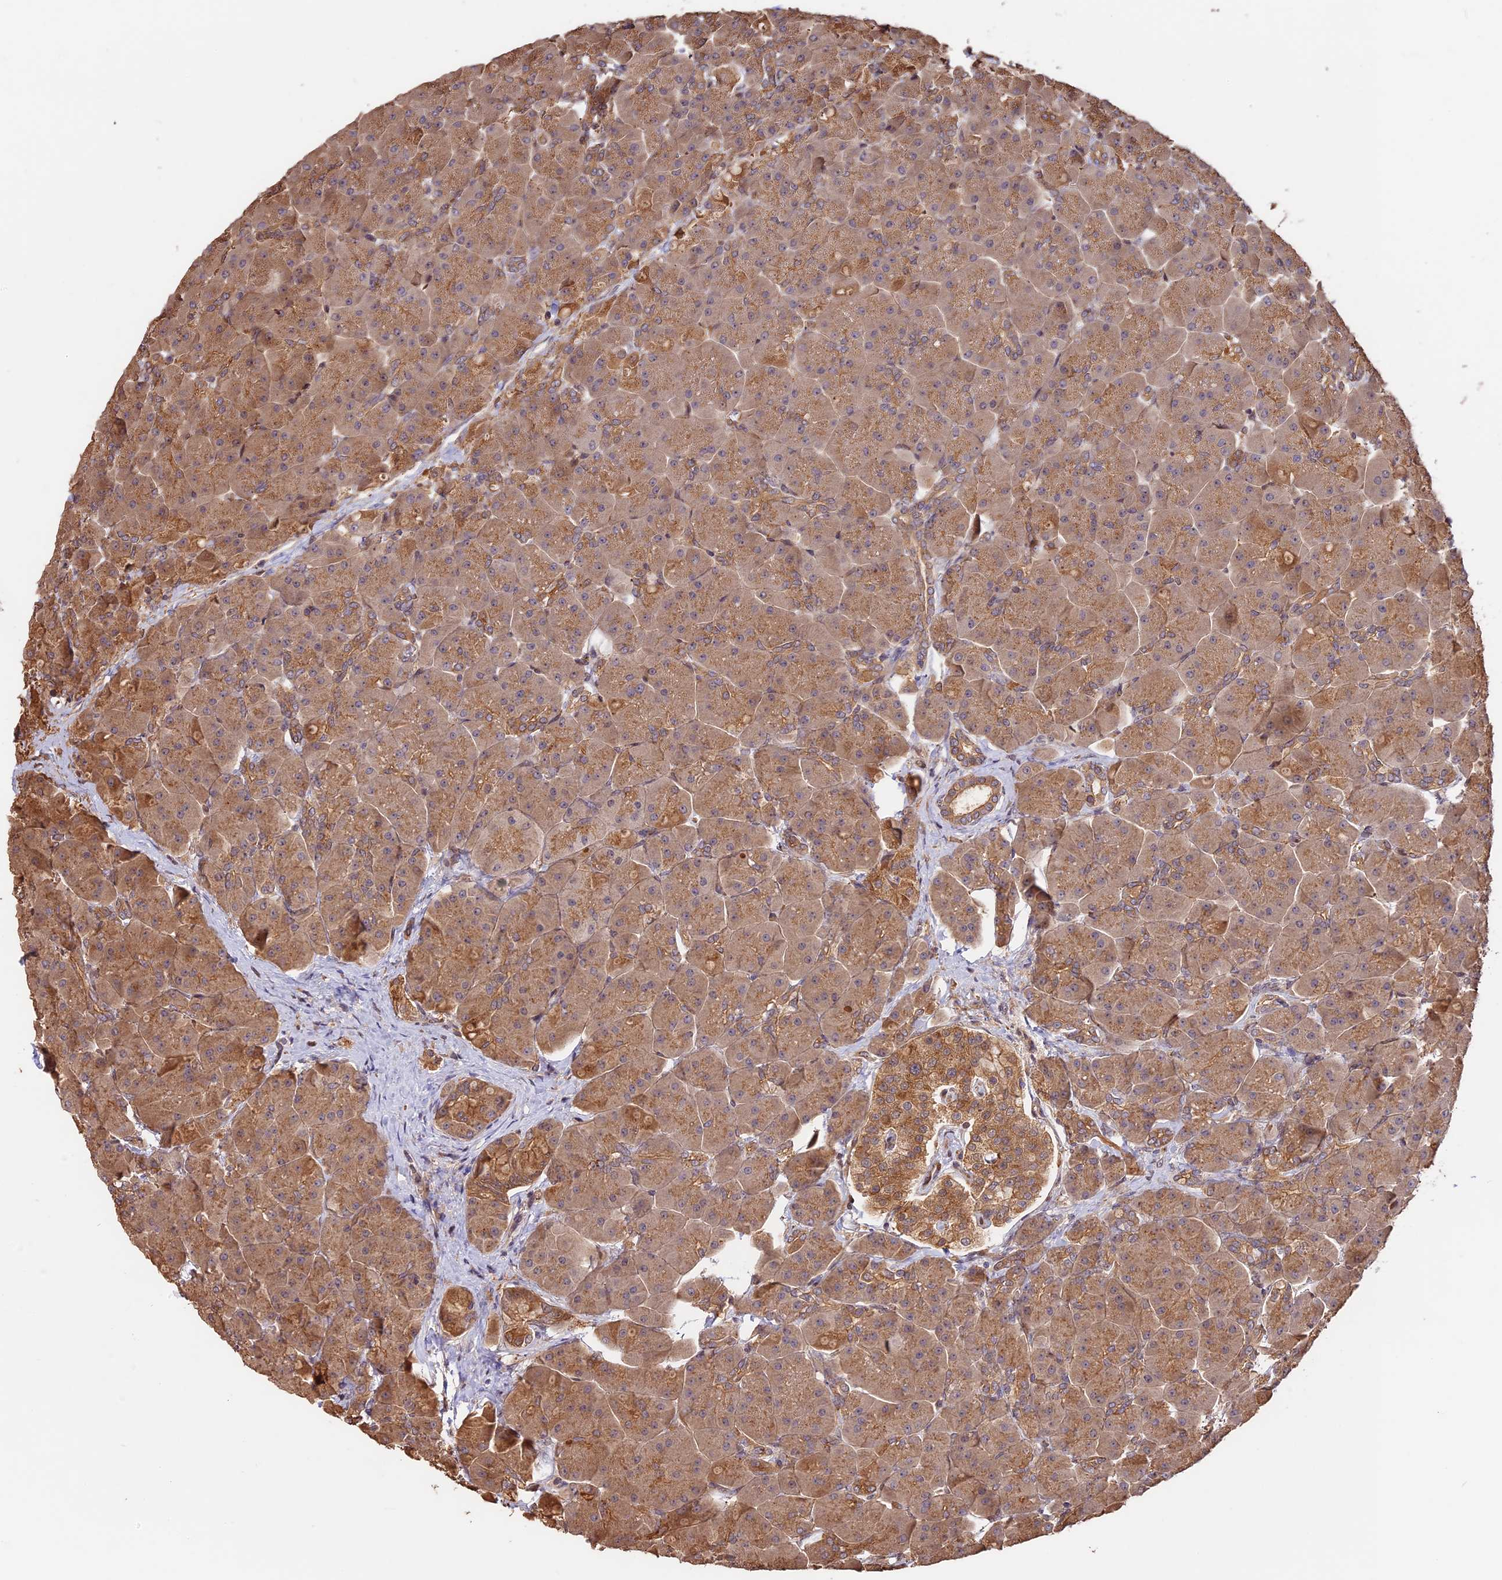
{"staining": {"intensity": "moderate", "quantity": ">75%", "location": "cytoplasmic/membranous"}, "tissue": "pancreas", "cell_type": "Exocrine glandular cells", "image_type": "normal", "snomed": [{"axis": "morphology", "description": "Normal tissue, NOS"}, {"axis": "topography", "description": "Pancreas"}], "caption": "This image exhibits benign pancreas stained with immunohistochemistry (IHC) to label a protein in brown. The cytoplasmic/membranous of exocrine glandular cells show moderate positivity for the protein. Nuclei are counter-stained blue.", "gene": "PPP1R37", "patient": {"sex": "male", "age": 66}}